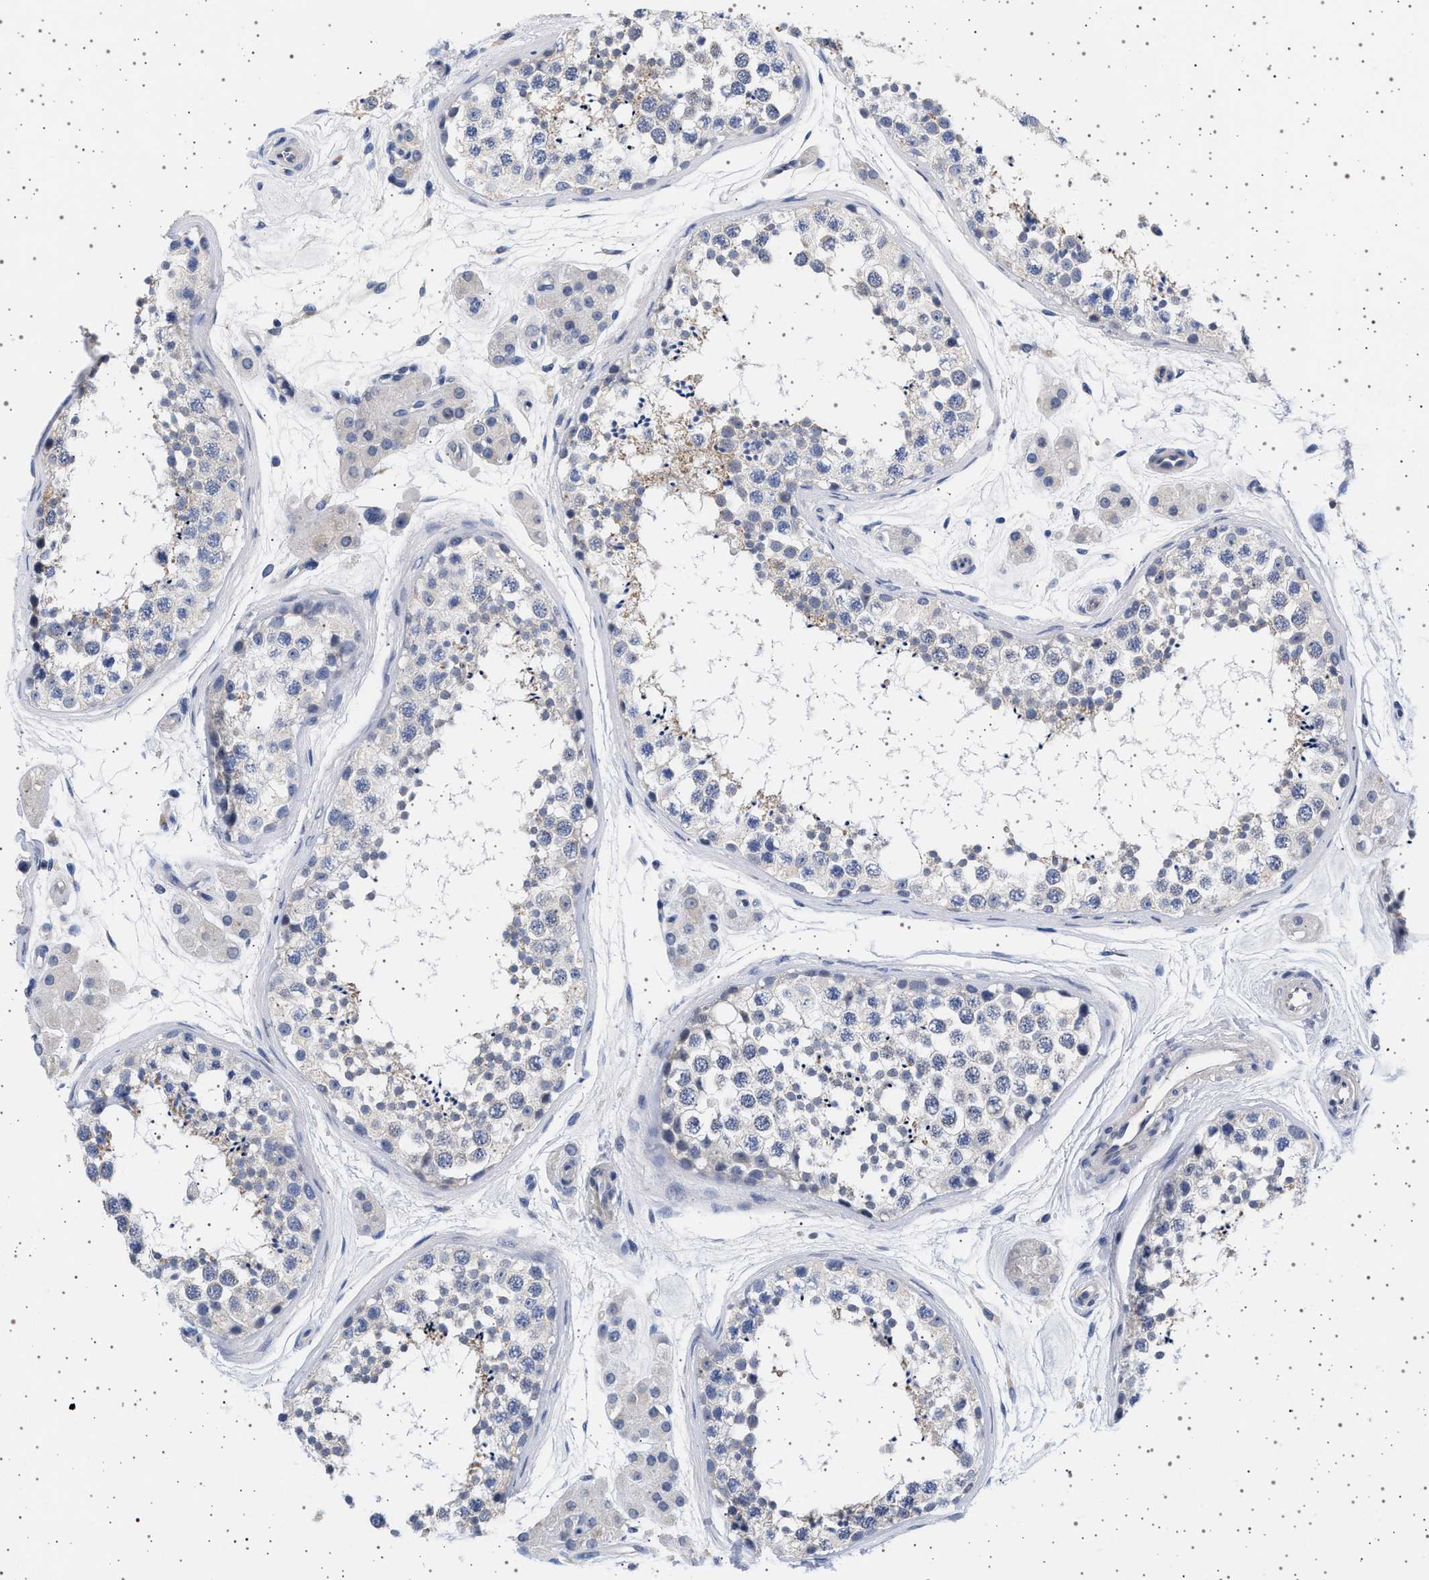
{"staining": {"intensity": "negative", "quantity": "none", "location": "none"}, "tissue": "testis", "cell_type": "Cells in seminiferous ducts", "image_type": "normal", "snomed": [{"axis": "morphology", "description": "Normal tissue, NOS"}, {"axis": "topography", "description": "Testis"}], "caption": "IHC of normal human testis reveals no staining in cells in seminiferous ducts.", "gene": "TRMT10B", "patient": {"sex": "male", "age": 56}}